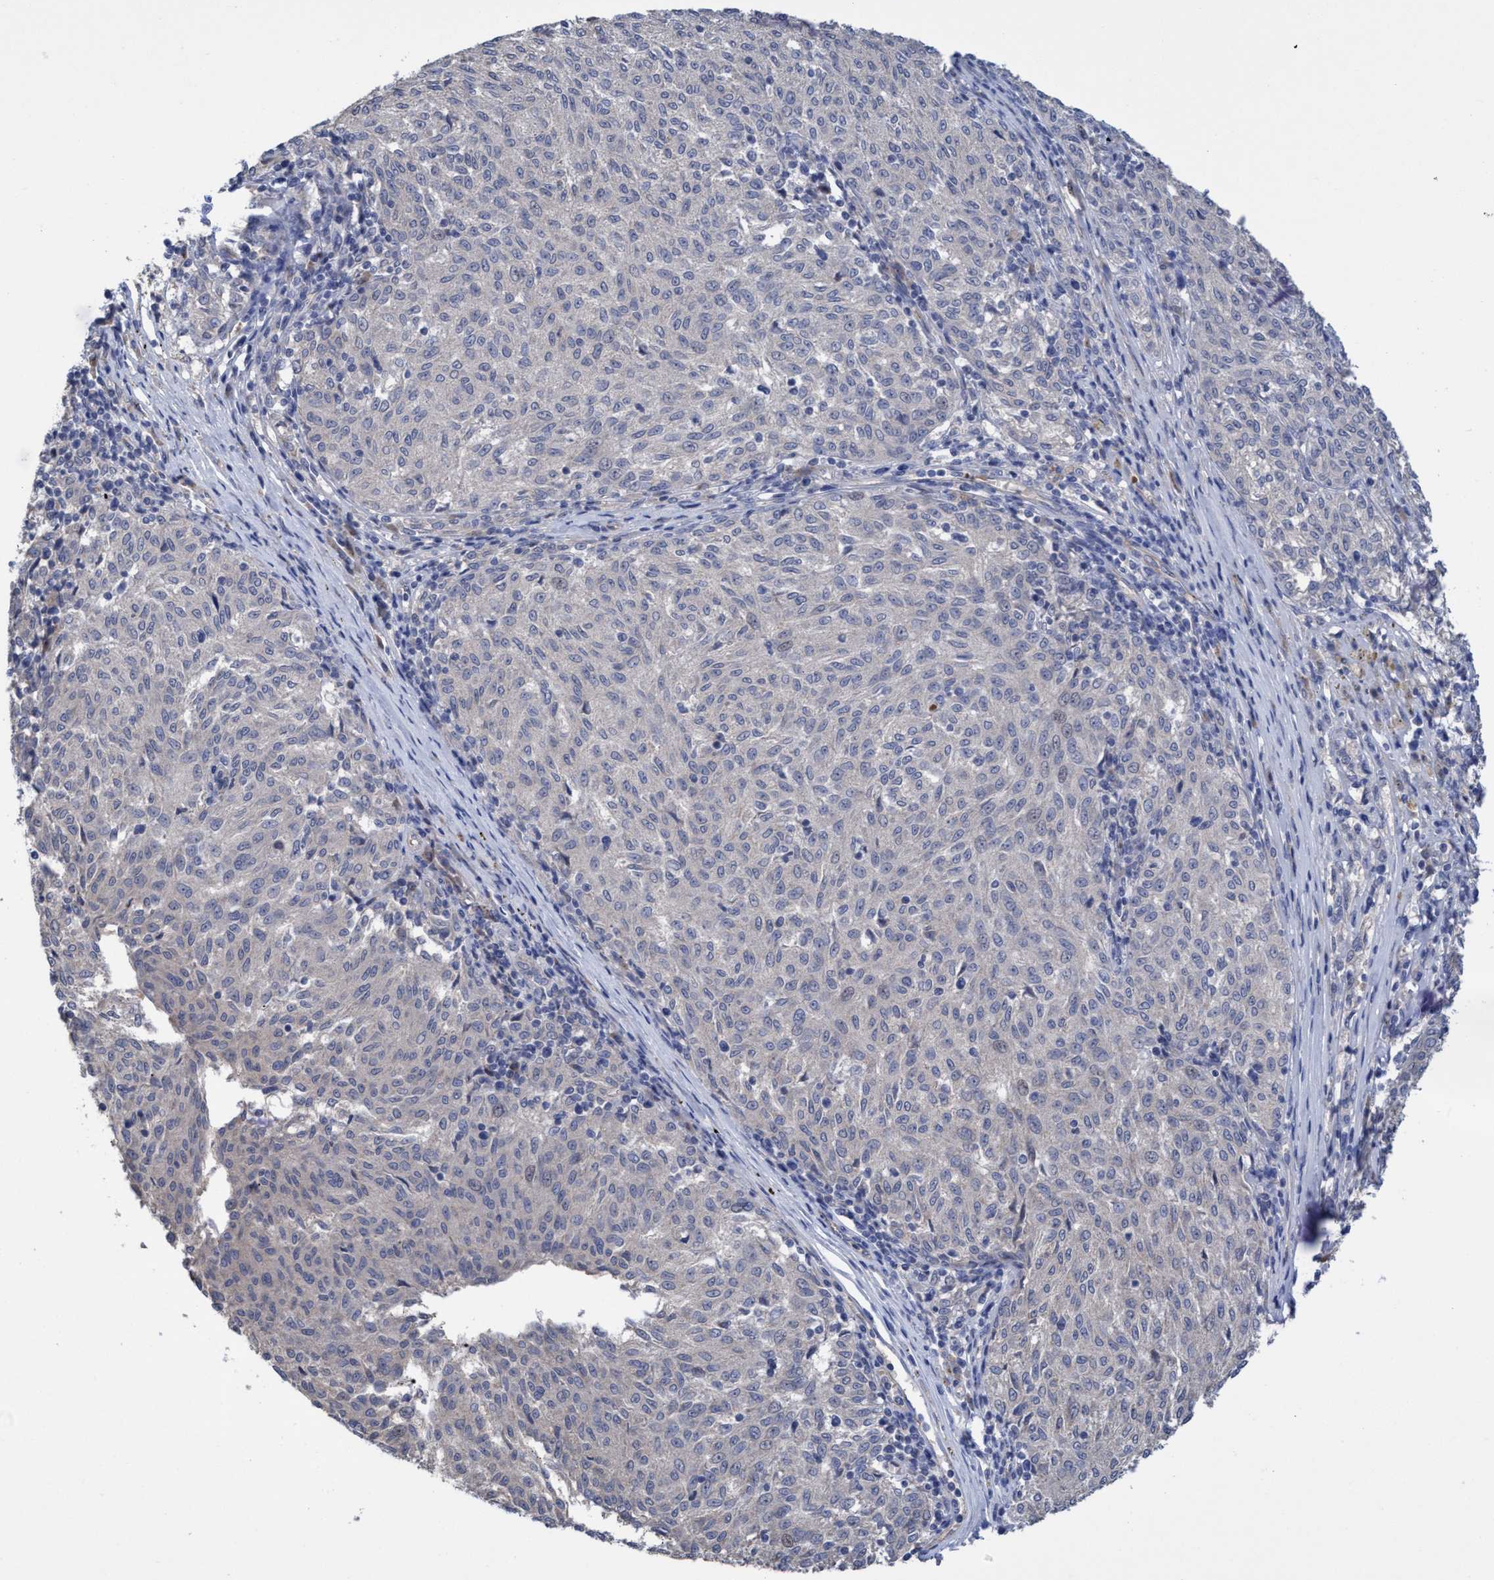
{"staining": {"intensity": "negative", "quantity": "none", "location": "none"}, "tissue": "melanoma", "cell_type": "Tumor cells", "image_type": "cancer", "snomed": [{"axis": "morphology", "description": "Malignant melanoma, NOS"}, {"axis": "topography", "description": "Skin"}], "caption": "Immunohistochemical staining of malignant melanoma shows no significant positivity in tumor cells.", "gene": "SEMA4D", "patient": {"sex": "female", "age": 72}}